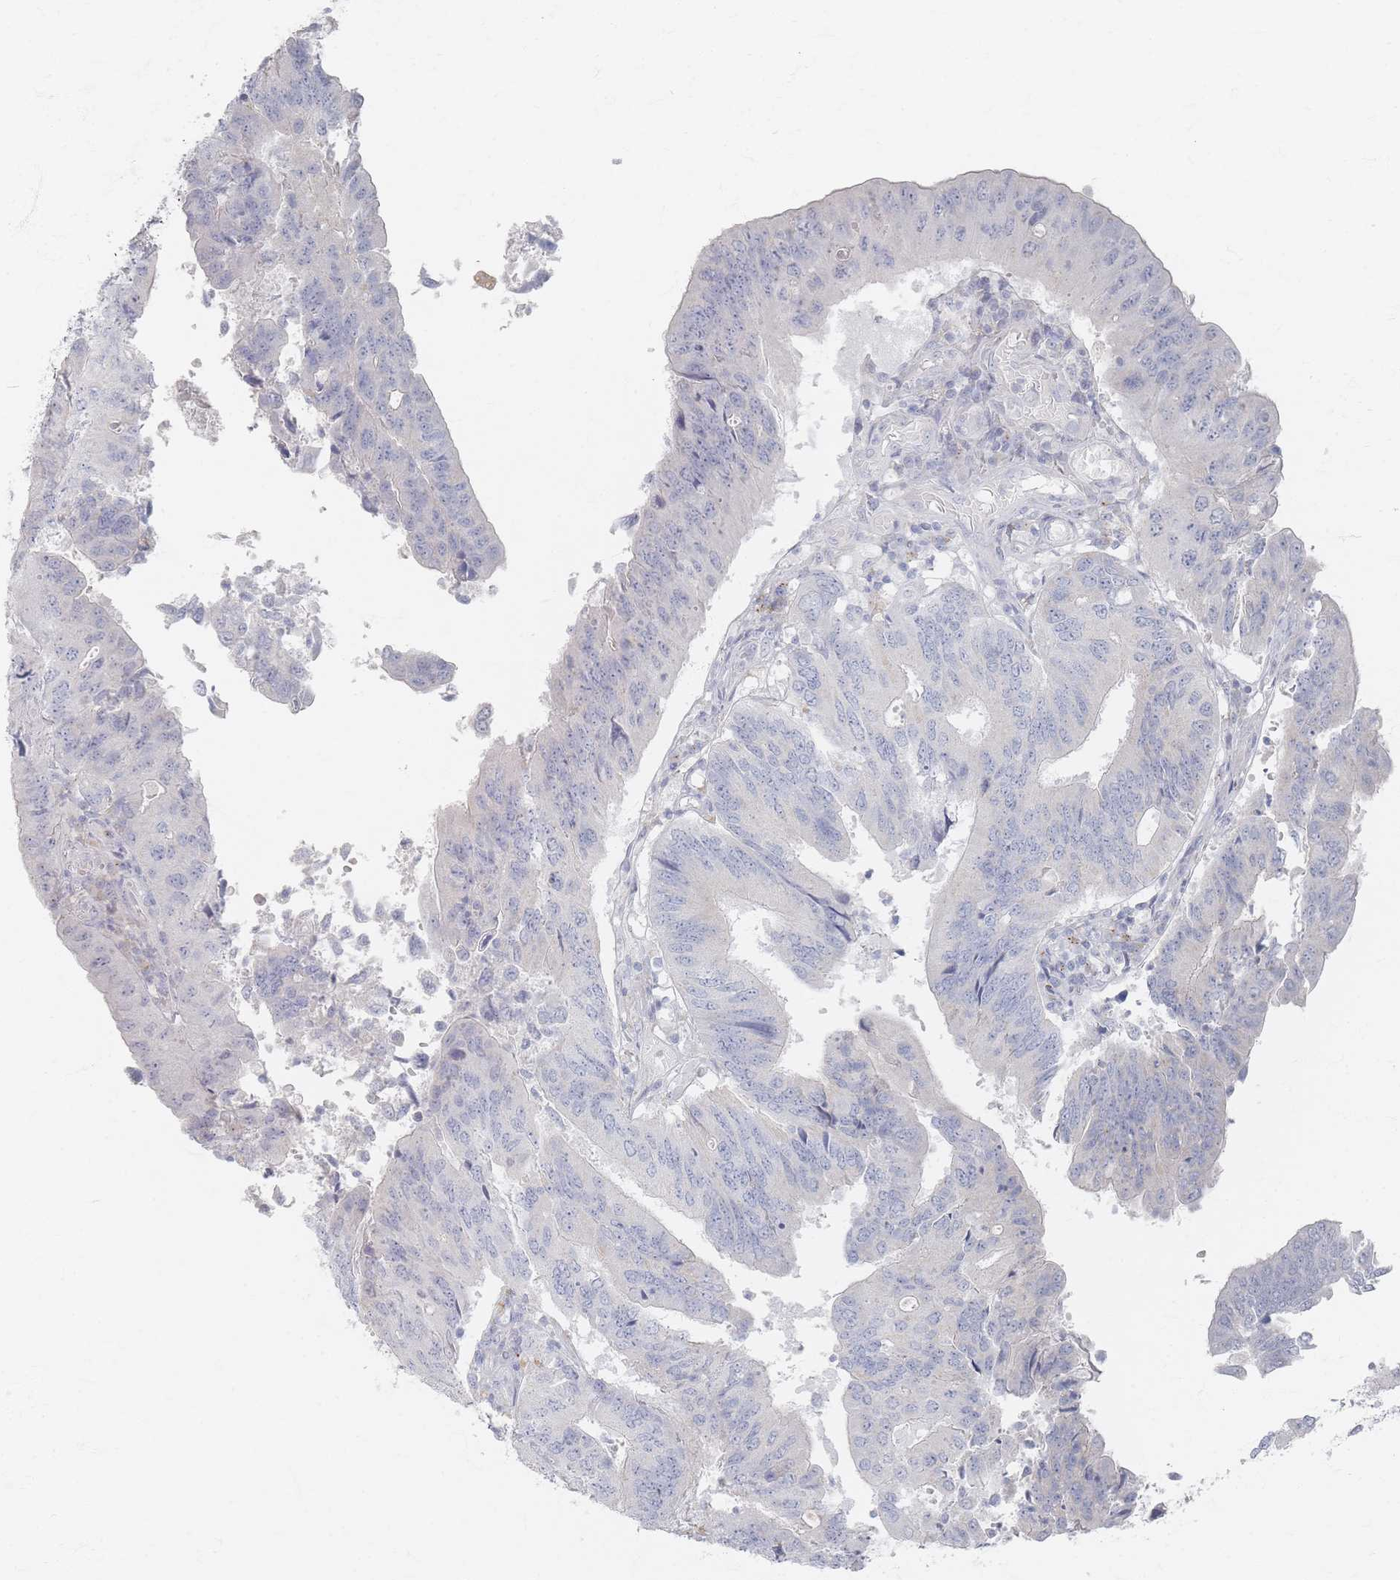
{"staining": {"intensity": "negative", "quantity": "none", "location": "none"}, "tissue": "colorectal cancer", "cell_type": "Tumor cells", "image_type": "cancer", "snomed": [{"axis": "morphology", "description": "Adenocarcinoma, NOS"}, {"axis": "topography", "description": "Colon"}], "caption": "Immunohistochemistry image of neoplastic tissue: colorectal adenocarcinoma stained with DAB (3,3'-diaminobenzidine) displays no significant protein staining in tumor cells.", "gene": "SLC2A11", "patient": {"sex": "female", "age": 67}}